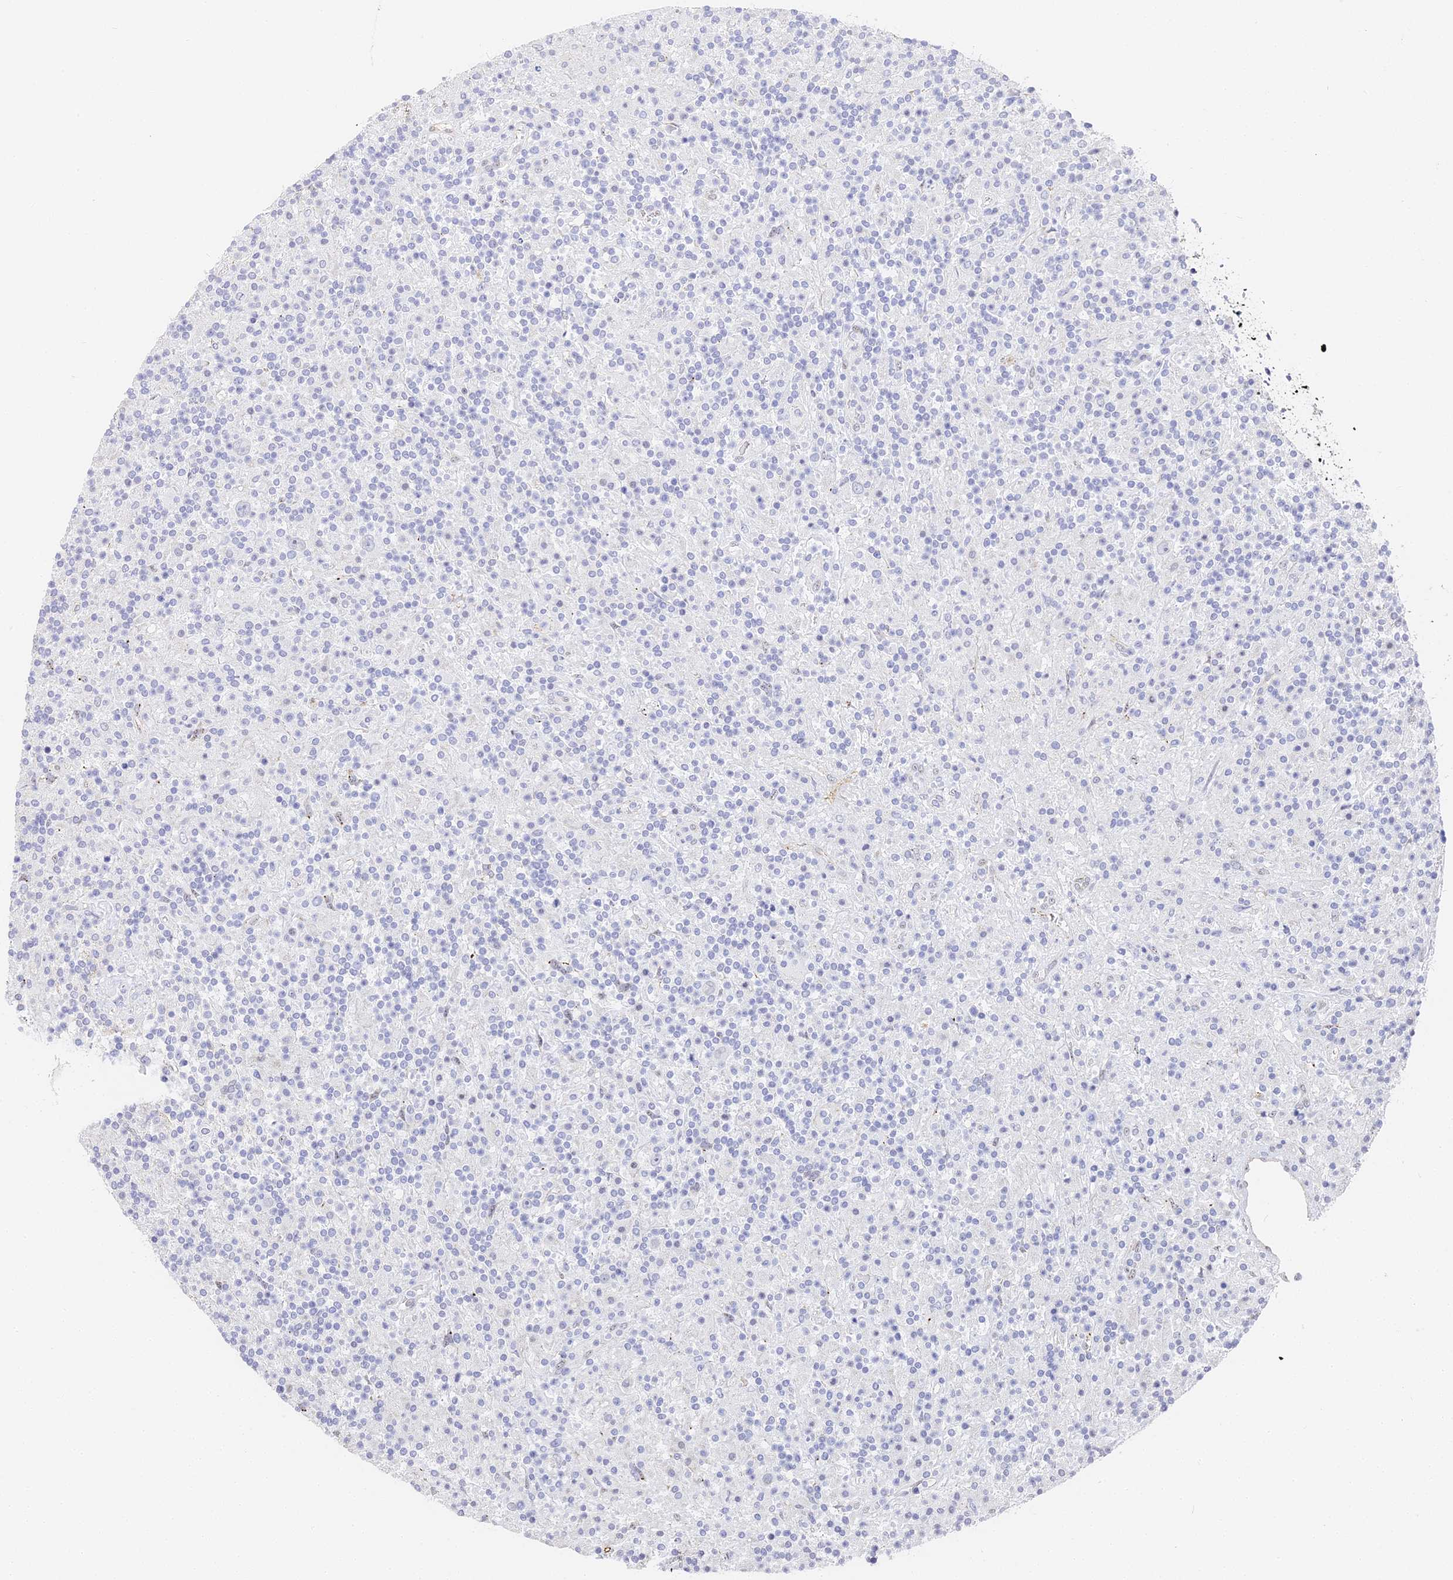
{"staining": {"intensity": "negative", "quantity": "none", "location": "none"}, "tissue": "lymphoma", "cell_type": "Tumor cells", "image_type": "cancer", "snomed": [{"axis": "morphology", "description": "Hodgkin's disease, NOS"}, {"axis": "topography", "description": "Lymph node"}], "caption": "Protein analysis of lymphoma demonstrates no significant staining in tumor cells.", "gene": "GJA1", "patient": {"sex": "male", "age": 70}}